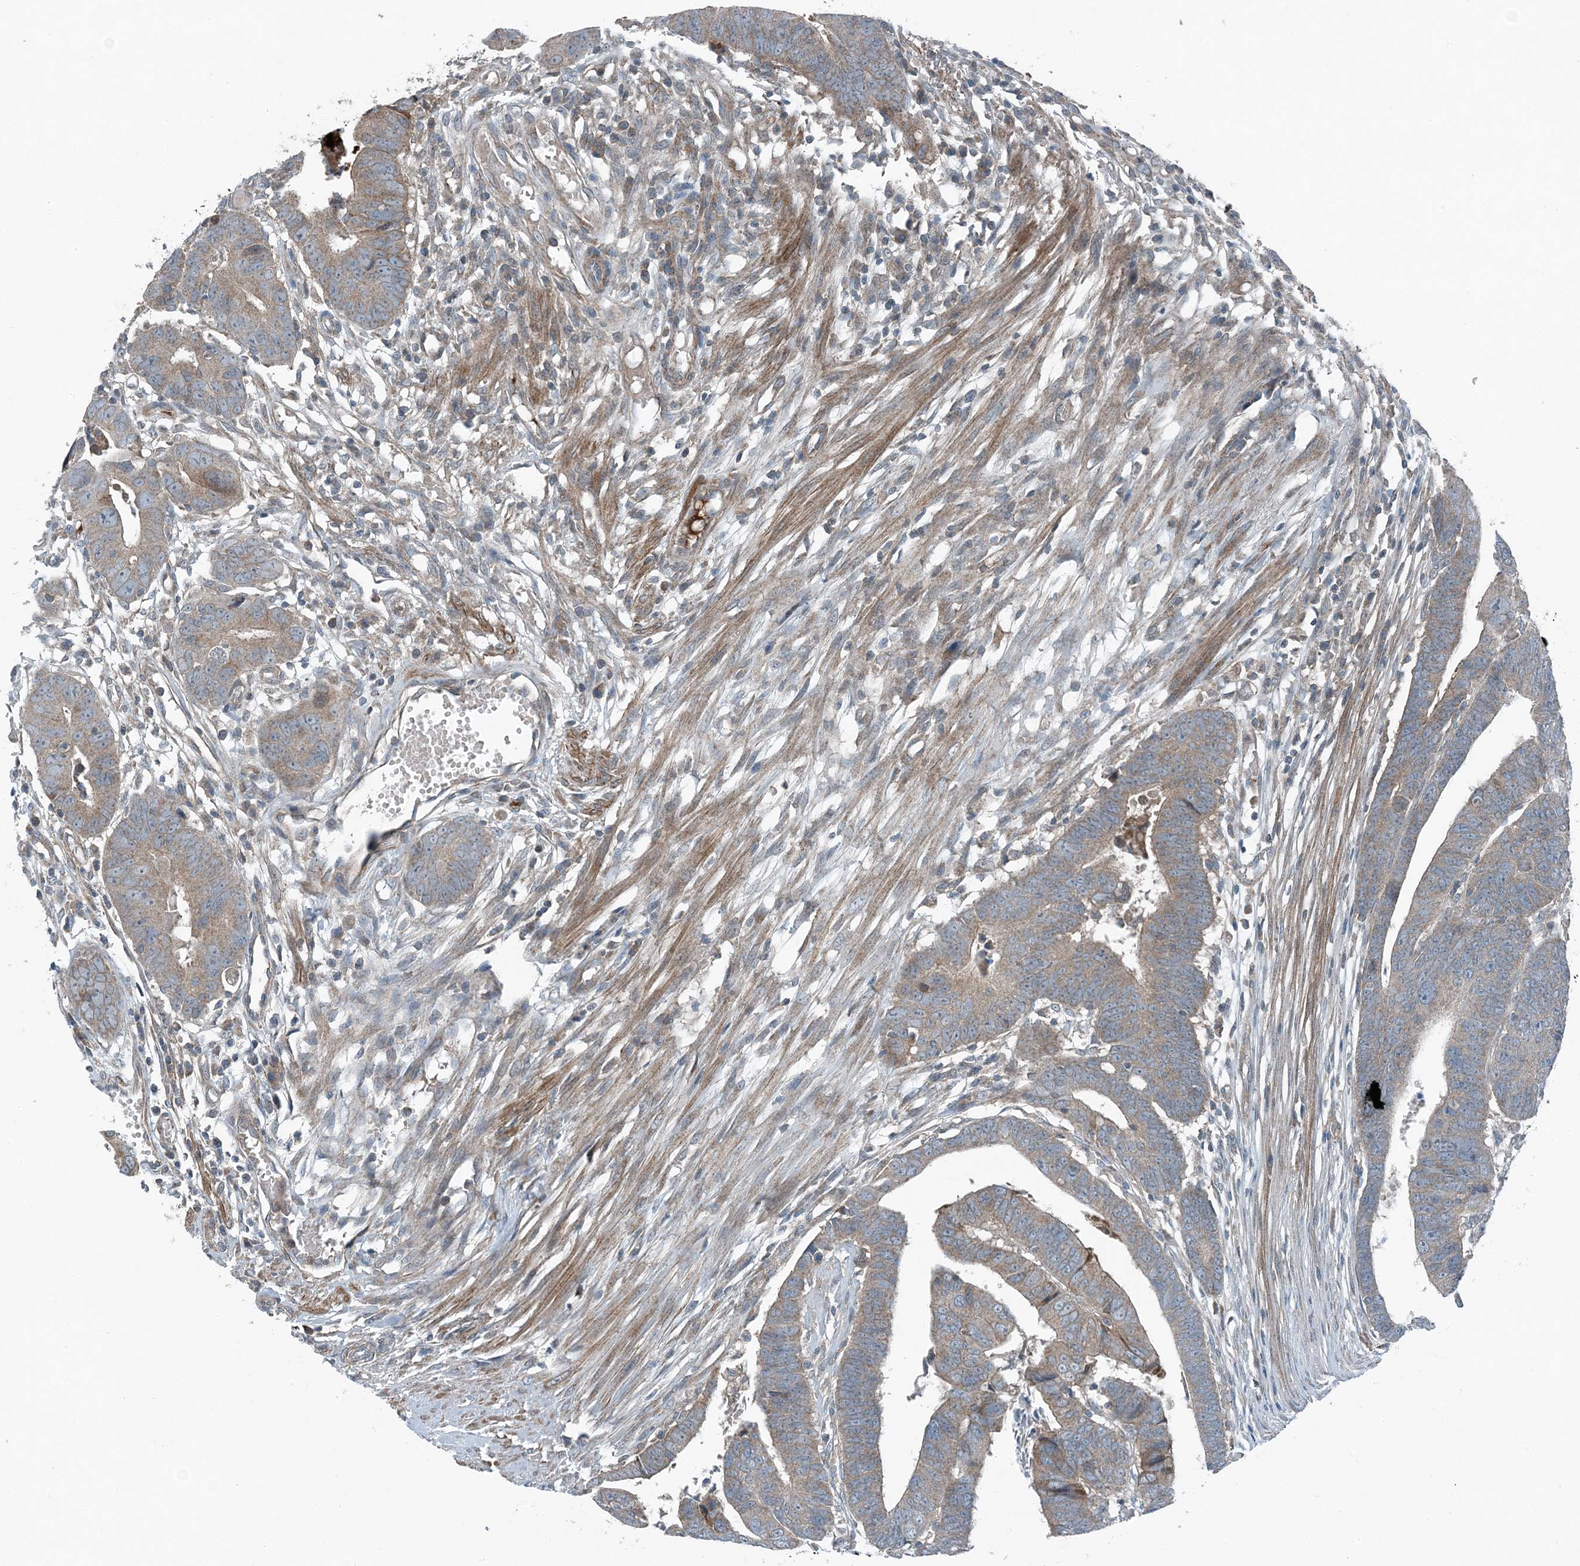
{"staining": {"intensity": "moderate", "quantity": "<25%", "location": "cytoplasmic/membranous"}, "tissue": "colorectal cancer", "cell_type": "Tumor cells", "image_type": "cancer", "snomed": [{"axis": "morphology", "description": "Adenocarcinoma, NOS"}, {"axis": "topography", "description": "Rectum"}], "caption": "Immunohistochemistry (DAB (3,3'-diaminobenzidine)) staining of human colorectal cancer (adenocarcinoma) shows moderate cytoplasmic/membranous protein expression in about <25% of tumor cells.", "gene": "APOM", "patient": {"sex": "female", "age": 65}}